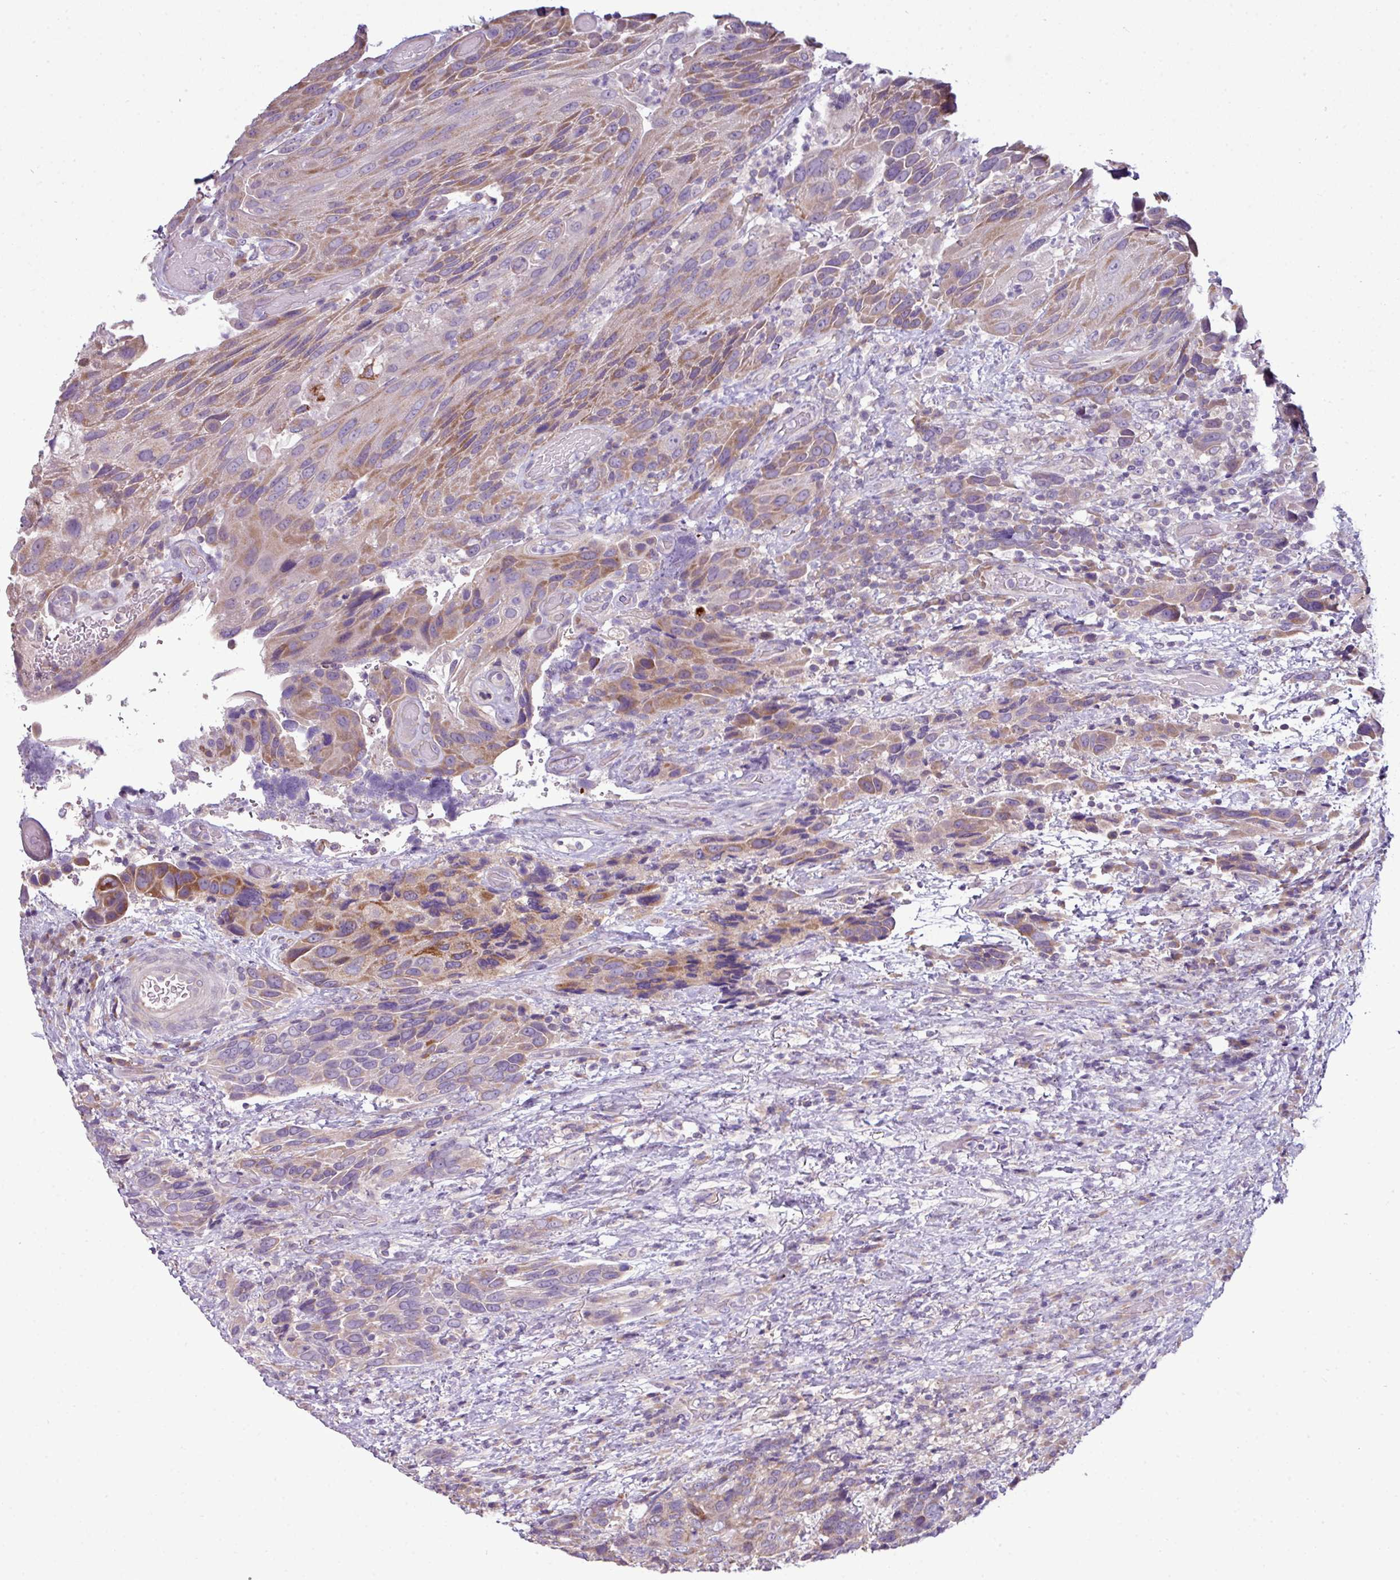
{"staining": {"intensity": "moderate", "quantity": "25%-75%", "location": "cytoplasmic/membranous"}, "tissue": "urothelial cancer", "cell_type": "Tumor cells", "image_type": "cancer", "snomed": [{"axis": "morphology", "description": "Urothelial carcinoma, High grade"}, {"axis": "topography", "description": "Urinary bladder"}], "caption": "Tumor cells demonstrate moderate cytoplasmic/membranous positivity in about 25%-75% of cells in urothelial cancer. The protein of interest is stained brown, and the nuclei are stained in blue (DAB (3,3'-diaminobenzidine) IHC with brightfield microscopy, high magnification).", "gene": "AGAP5", "patient": {"sex": "female", "age": 70}}